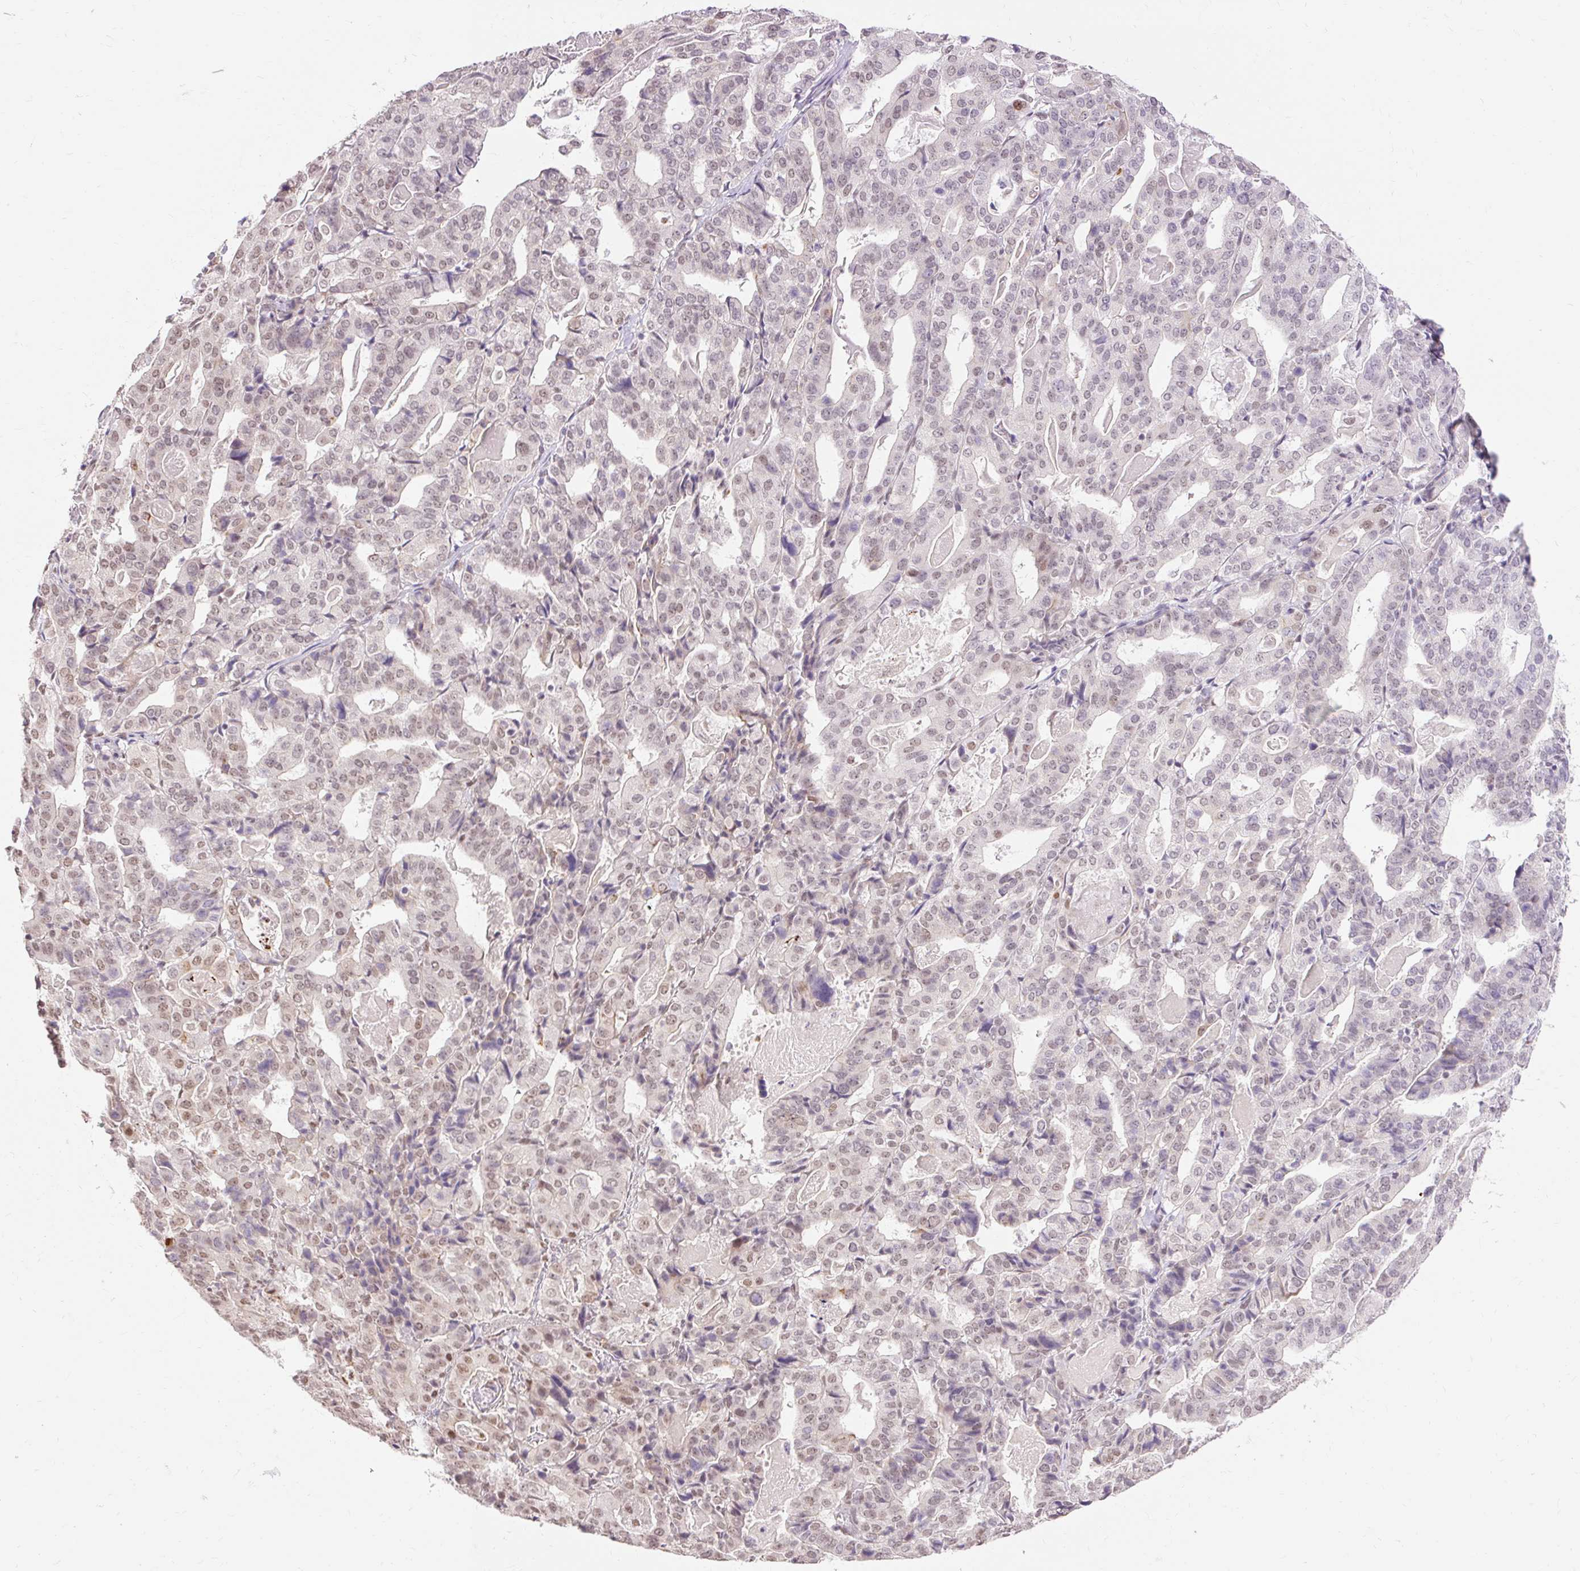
{"staining": {"intensity": "moderate", "quantity": "25%-75%", "location": "nuclear"}, "tissue": "stomach cancer", "cell_type": "Tumor cells", "image_type": "cancer", "snomed": [{"axis": "morphology", "description": "Adenocarcinoma, NOS"}, {"axis": "topography", "description": "Stomach"}], "caption": "Stomach cancer (adenocarcinoma) was stained to show a protein in brown. There is medium levels of moderate nuclear staining in approximately 25%-75% of tumor cells.", "gene": "NPIPB12", "patient": {"sex": "male", "age": 48}}